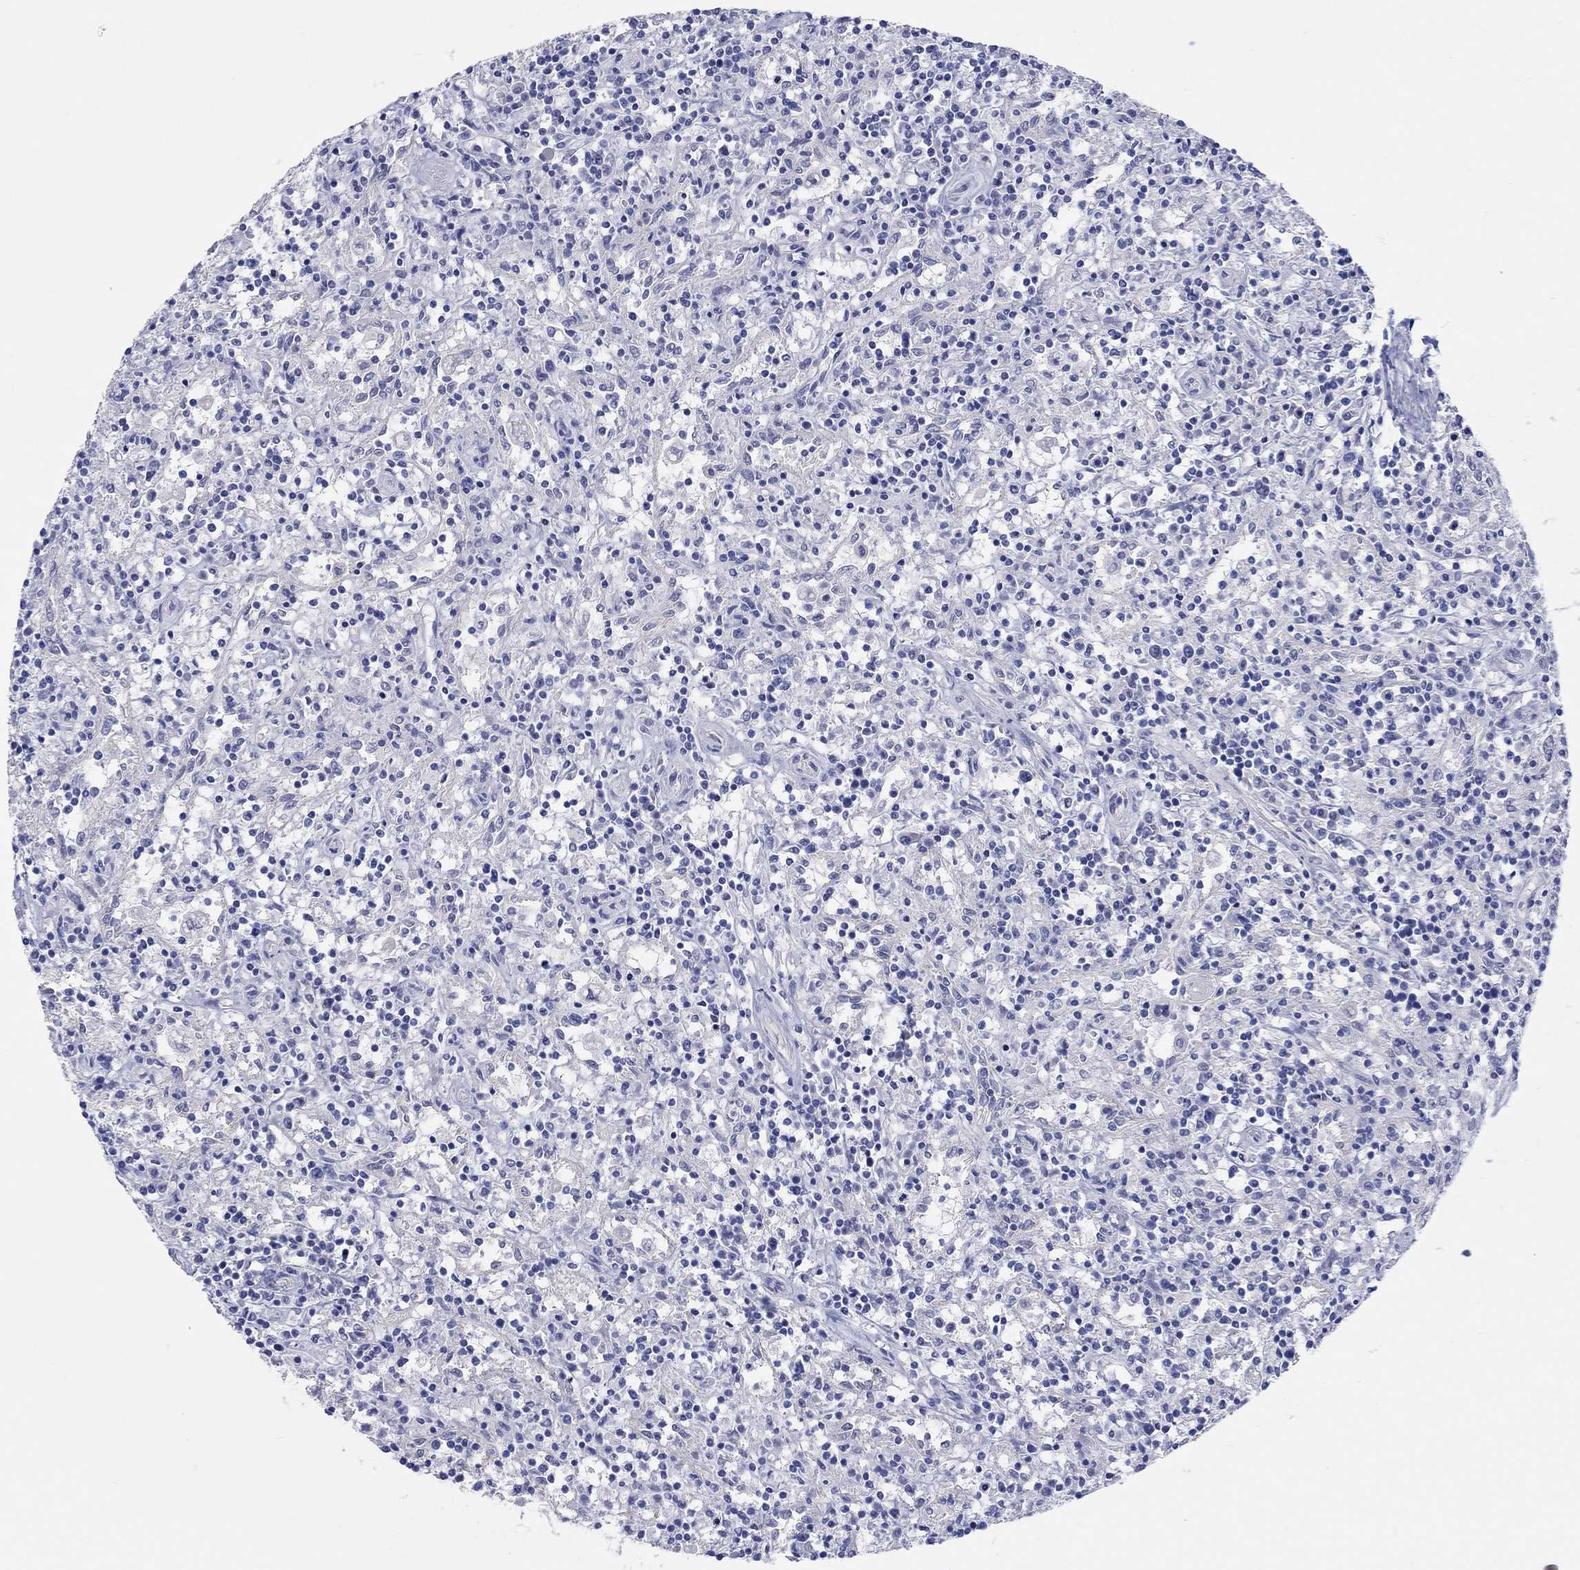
{"staining": {"intensity": "negative", "quantity": "none", "location": "none"}, "tissue": "lymphoma", "cell_type": "Tumor cells", "image_type": "cancer", "snomed": [{"axis": "morphology", "description": "Malignant lymphoma, non-Hodgkin's type, Low grade"}, {"axis": "topography", "description": "Spleen"}], "caption": "Immunohistochemical staining of lymphoma shows no significant positivity in tumor cells.", "gene": "CDY2B", "patient": {"sex": "male", "age": 62}}